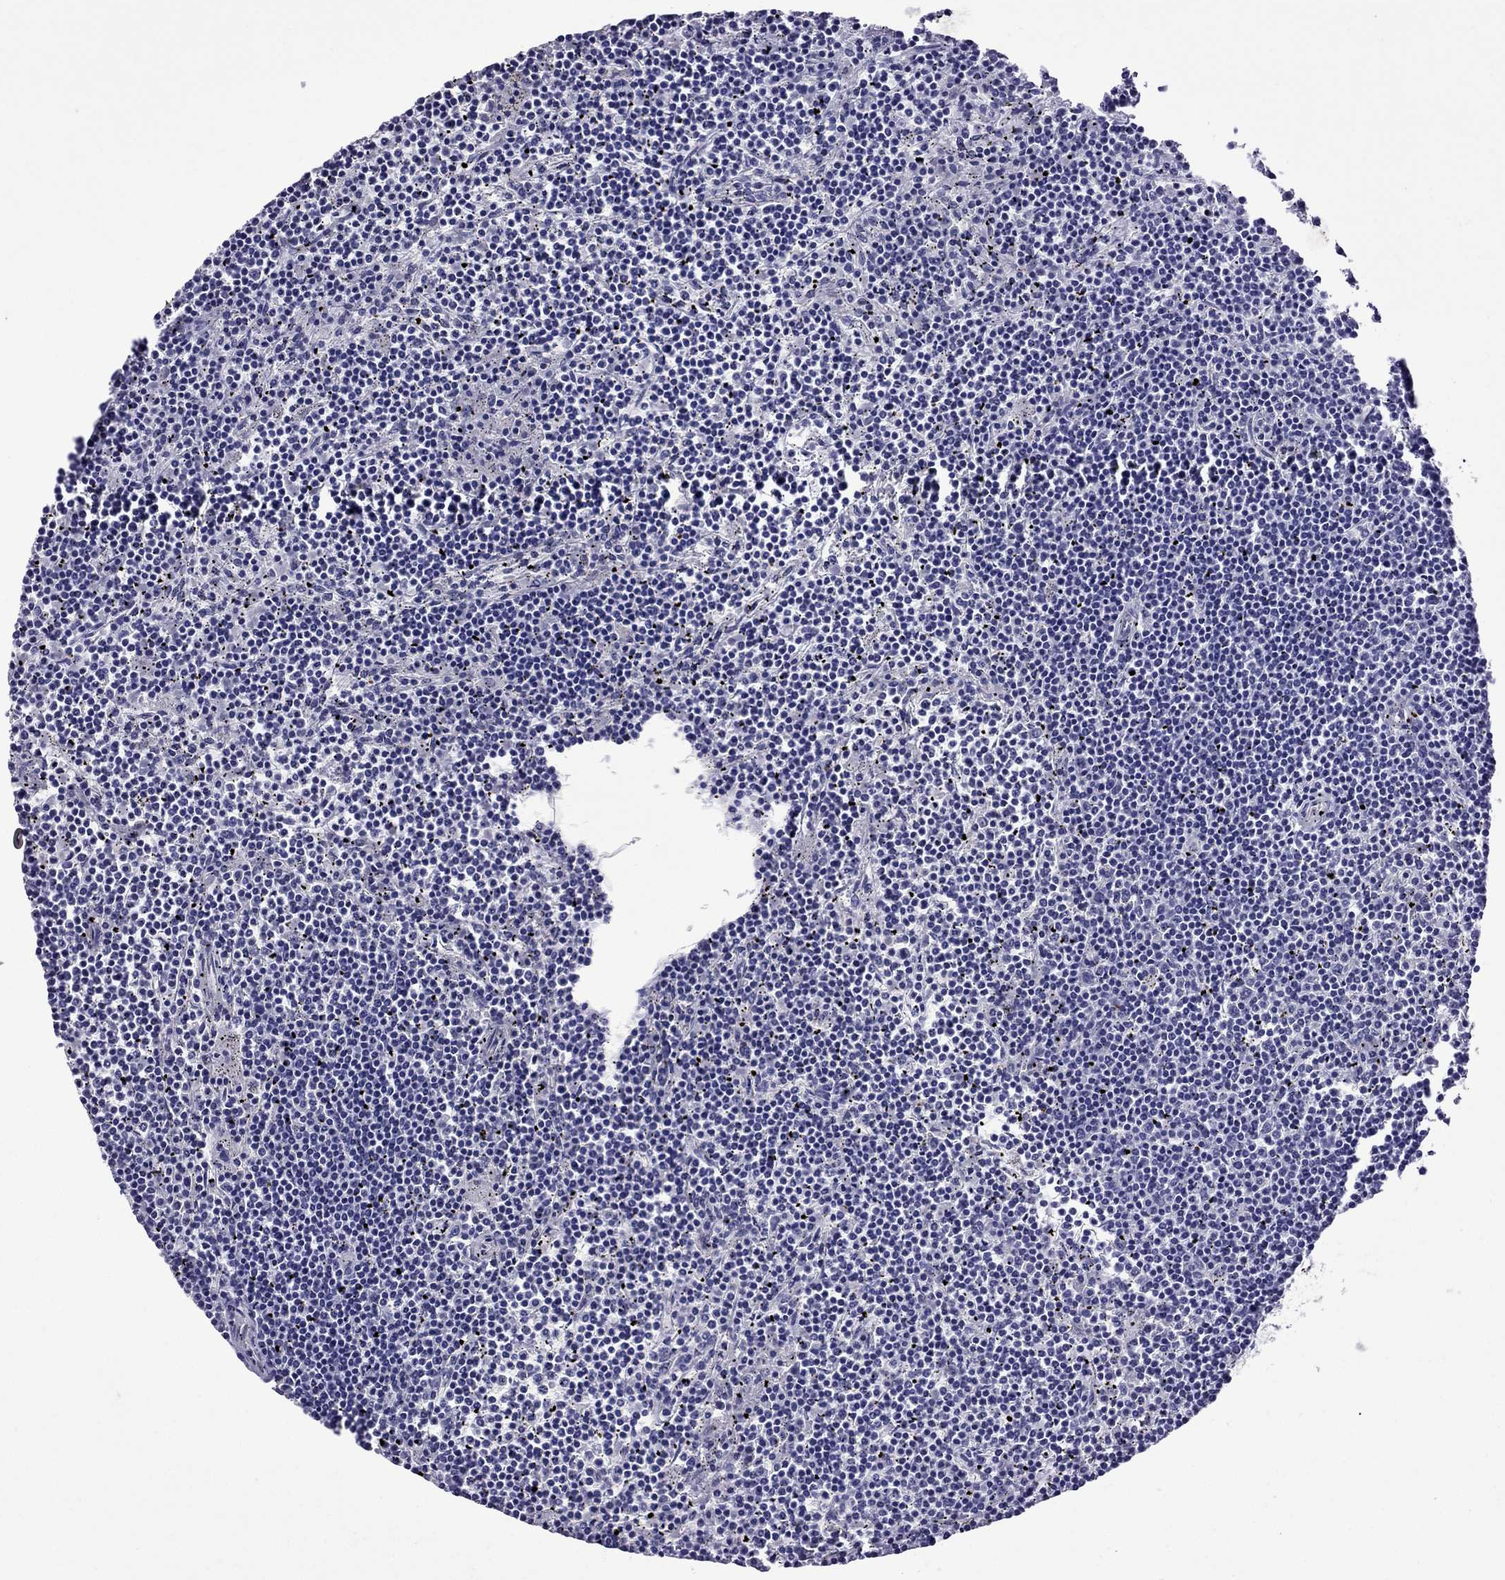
{"staining": {"intensity": "negative", "quantity": "none", "location": "none"}, "tissue": "lymphoma", "cell_type": "Tumor cells", "image_type": "cancer", "snomed": [{"axis": "morphology", "description": "Malignant lymphoma, non-Hodgkin's type, Low grade"}, {"axis": "topography", "description": "Spleen"}], "caption": "Tumor cells are negative for brown protein staining in lymphoma.", "gene": "CHRNA5", "patient": {"sex": "female", "age": 19}}